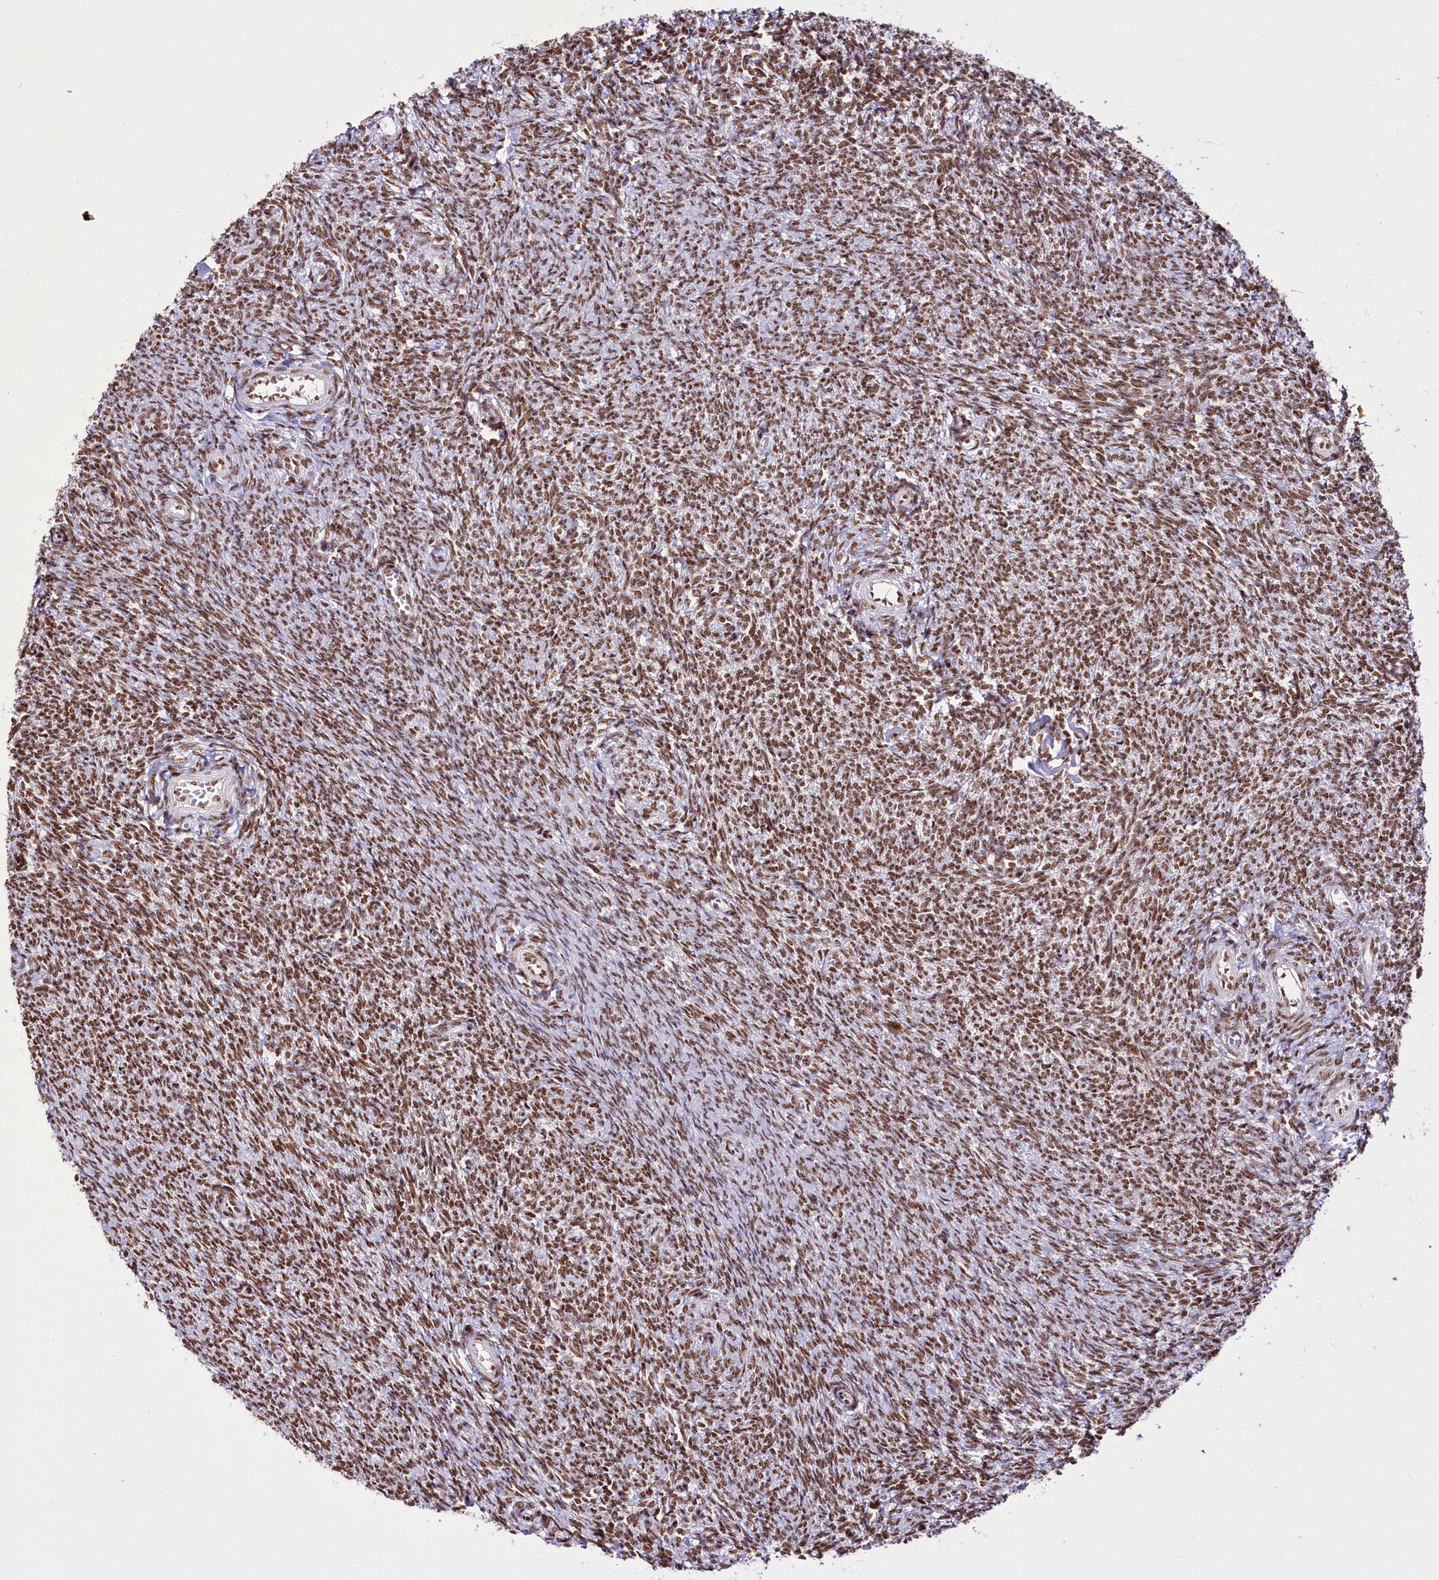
{"staining": {"intensity": "moderate", "quantity": ">75%", "location": "nuclear"}, "tissue": "ovary", "cell_type": "Ovarian stroma cells", "image_type": "normal", "snomed": [{"axis": "morphology", "description": "Normal tissue, NOS"}, {"axis": "topography", "description": "Ovary"}], "caption": "This micrograph reveals benign ovary stained with immunohistochemistry to label a protein in brown. The nuclear of ovarian stroma cells show moderate positivity for the protein. Nuclei are counter-stained blue.", "gene": "SMARCE1", "patient": {"sex": "female", "age": 44}}